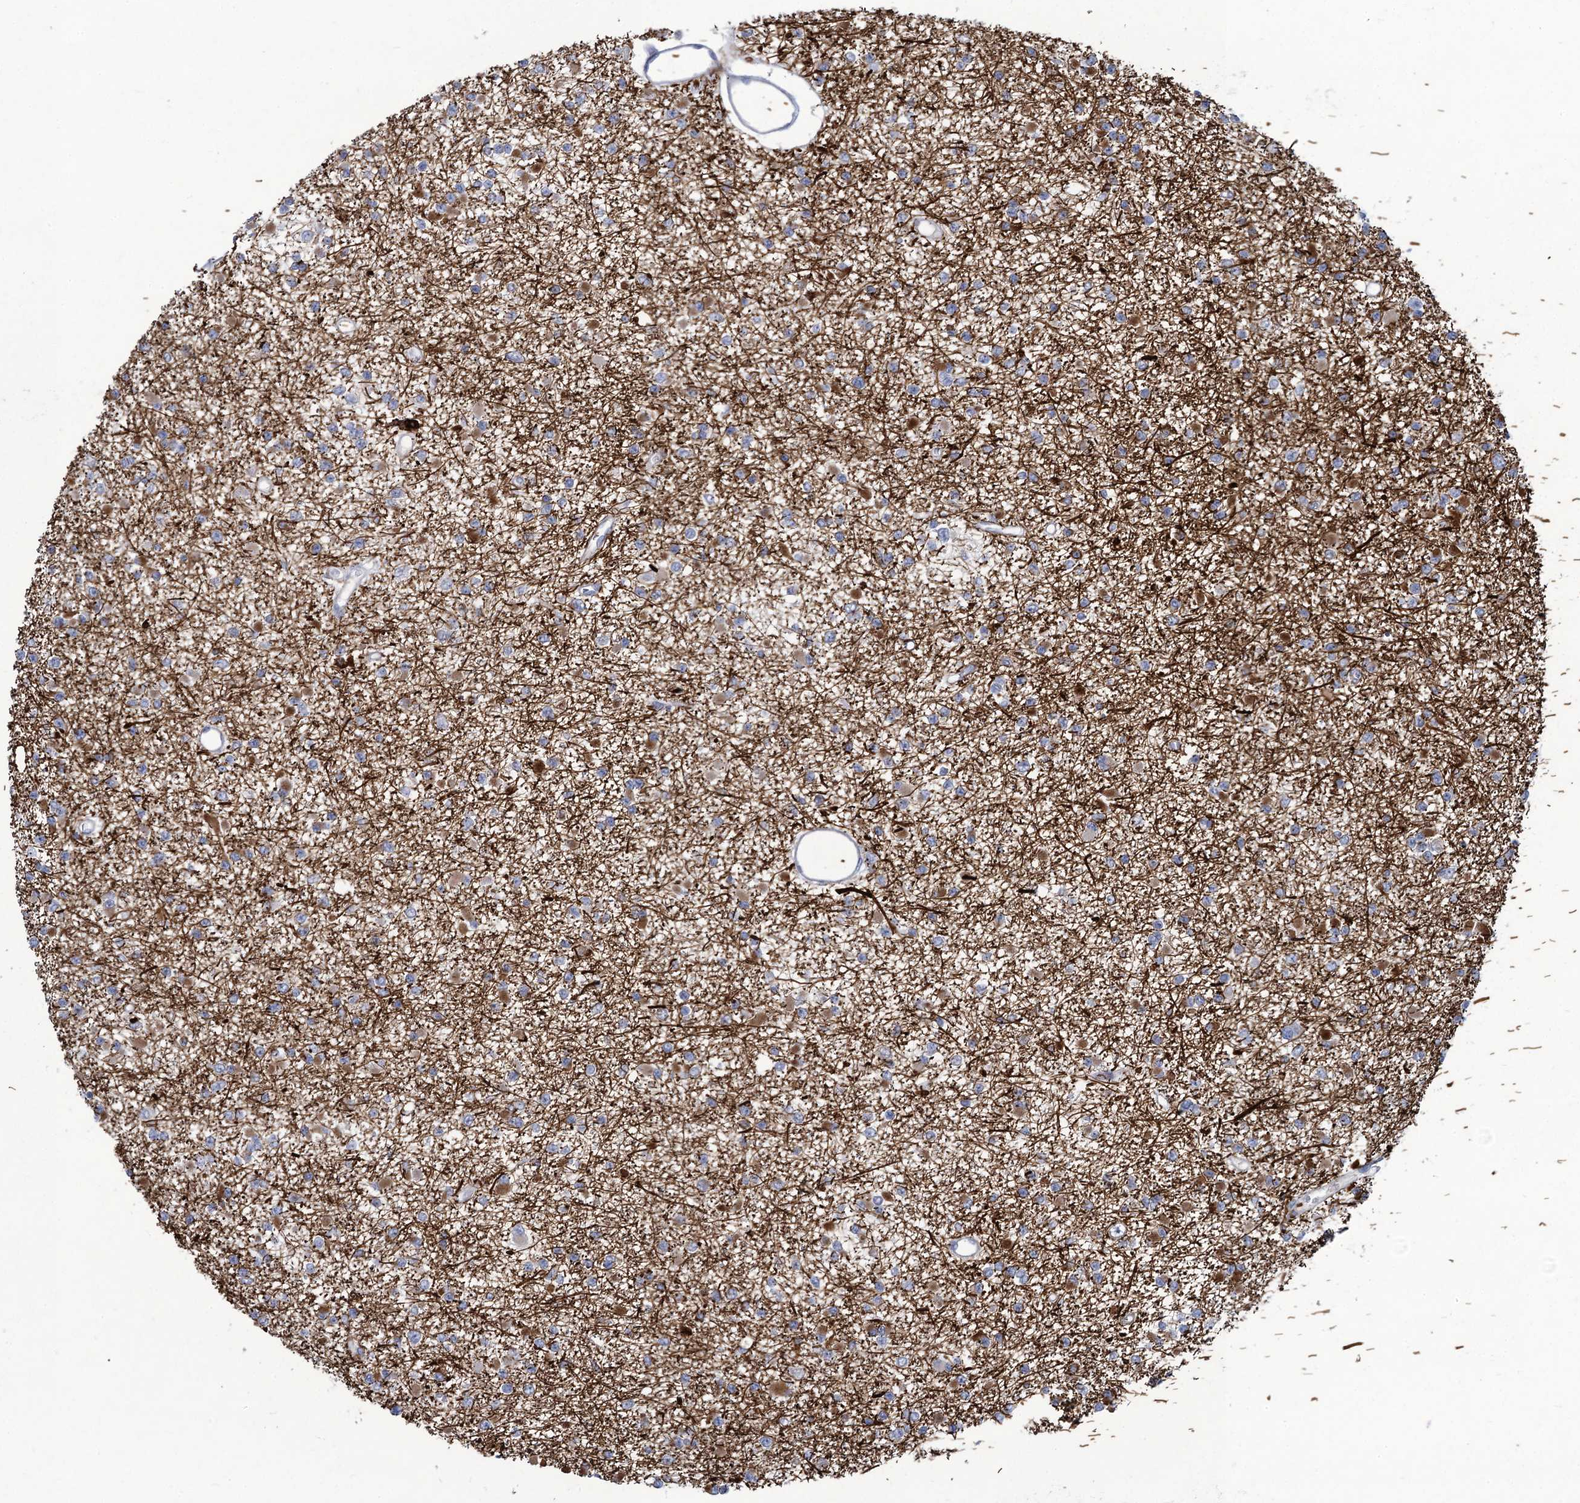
{"staining": {"intensity": "weak", "quantity": "<25%", "location": "cytoplasmic/membranous"}, "tissue": "glioma", "cell_type": "Tumor cells", "image_type": "cancer", "snomed": [{"axis": "morphology", "description": "Glioma, malignant, Low grade"}, {"axis": "topography", "description": "Brain"}], "caption": "Glioma stained for a protein using IHC exhibits no expression tumor cells.", "gene": "QPCTL", "patient": {"sex": "female", "age": 22}}